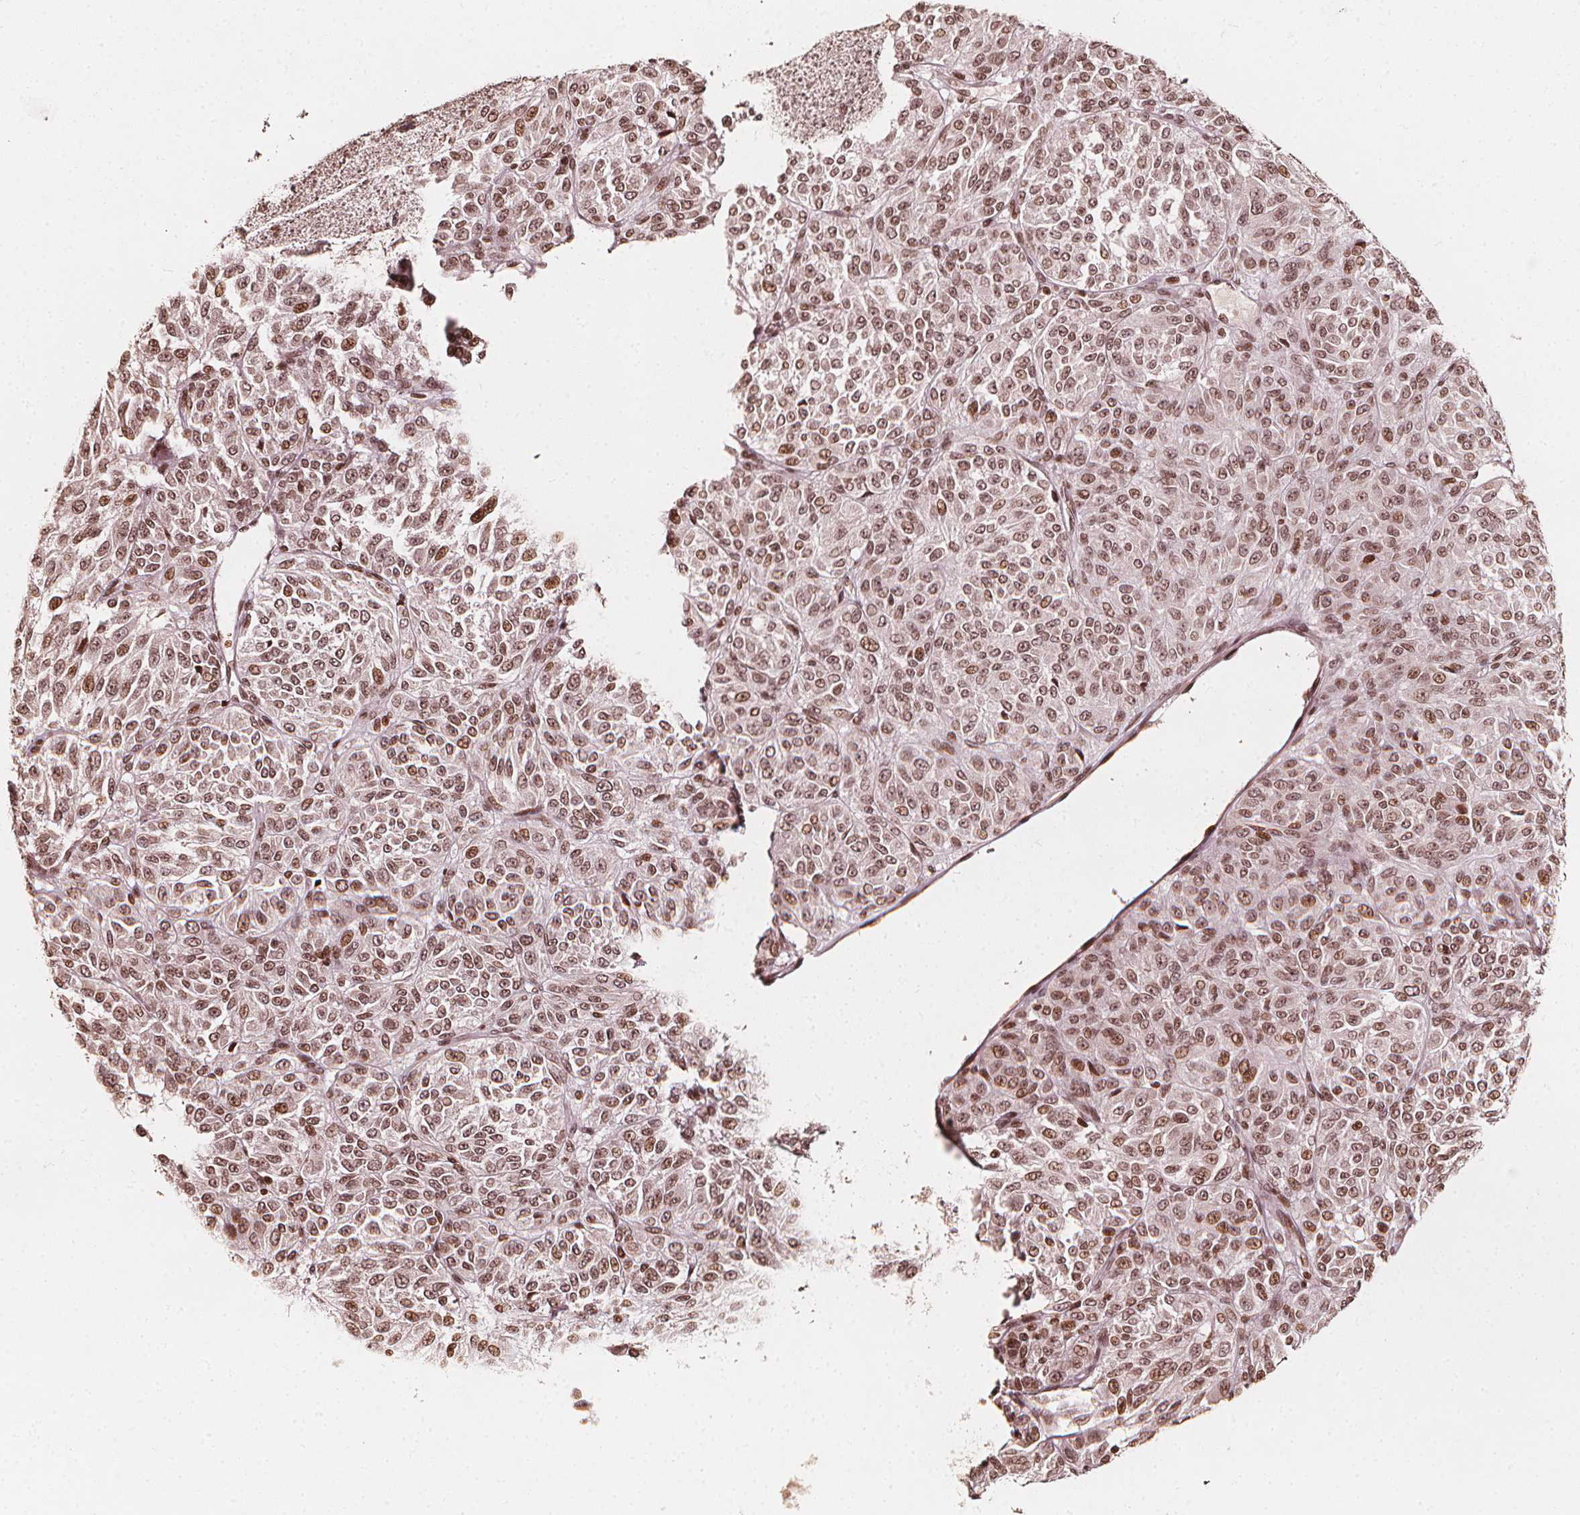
{"staining": {"intensity": "moderate", "quantity": ">75%", "location": "nuclear"}, "tissue": "melanoma", "cell_type": "Tumor cells", "image_type": "cancer", "snomed": [{"axis": "morphology", "description": "Malignant melanoma, Metastatic site"}, {"axis": "topography", "description": "Brain"}], "caption": "Protein expression analysis of human malignant melanoma (metastatic site) reveals moderate nuclear expression in approximately >75% of tumor cells.", "gene": "H3C14", "patient": {"sex": "female", "age": 56}}